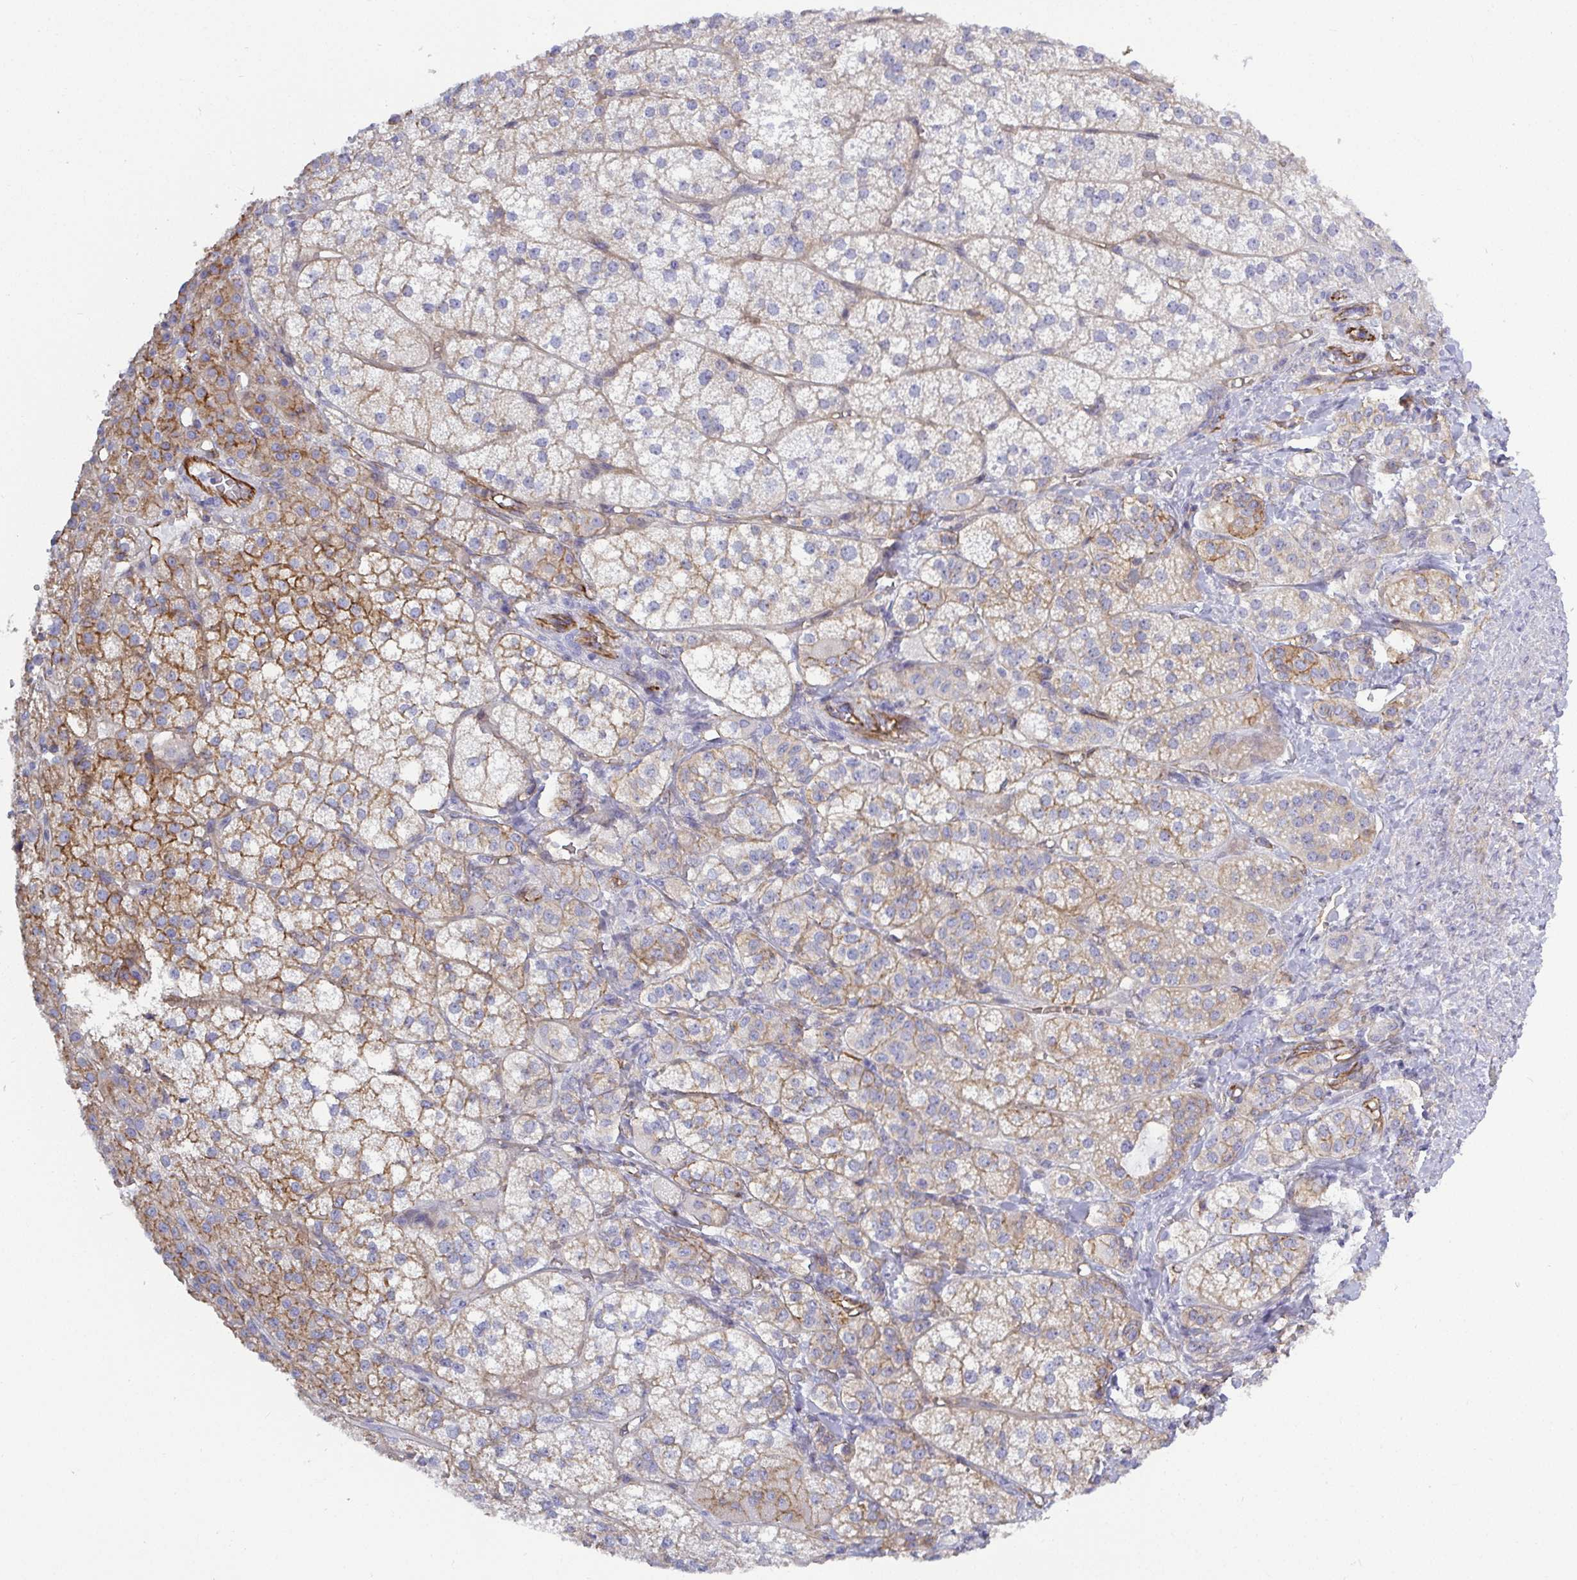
{"staining": {"intensity": "moderate", "quantity": "25%-75%", "location": "cytoplasmic/membranous"}, "tissue": "adrenal gland", "cell_type": "Glandular cells", "image_type": "normal", "snomed": [{"axis": "morphology", "description": "Normal tissue, NOS"}, {"axis": "topography", "description": "Adrenal gland"}], "caption": "Protein staining displays moderate cytoplasmic/membranous positivity in about 25%-75% of glandular cells in unremarkable adrenal gland.", "gene": "LIMA1", "patient": {"sex": "female", "age": 60}}